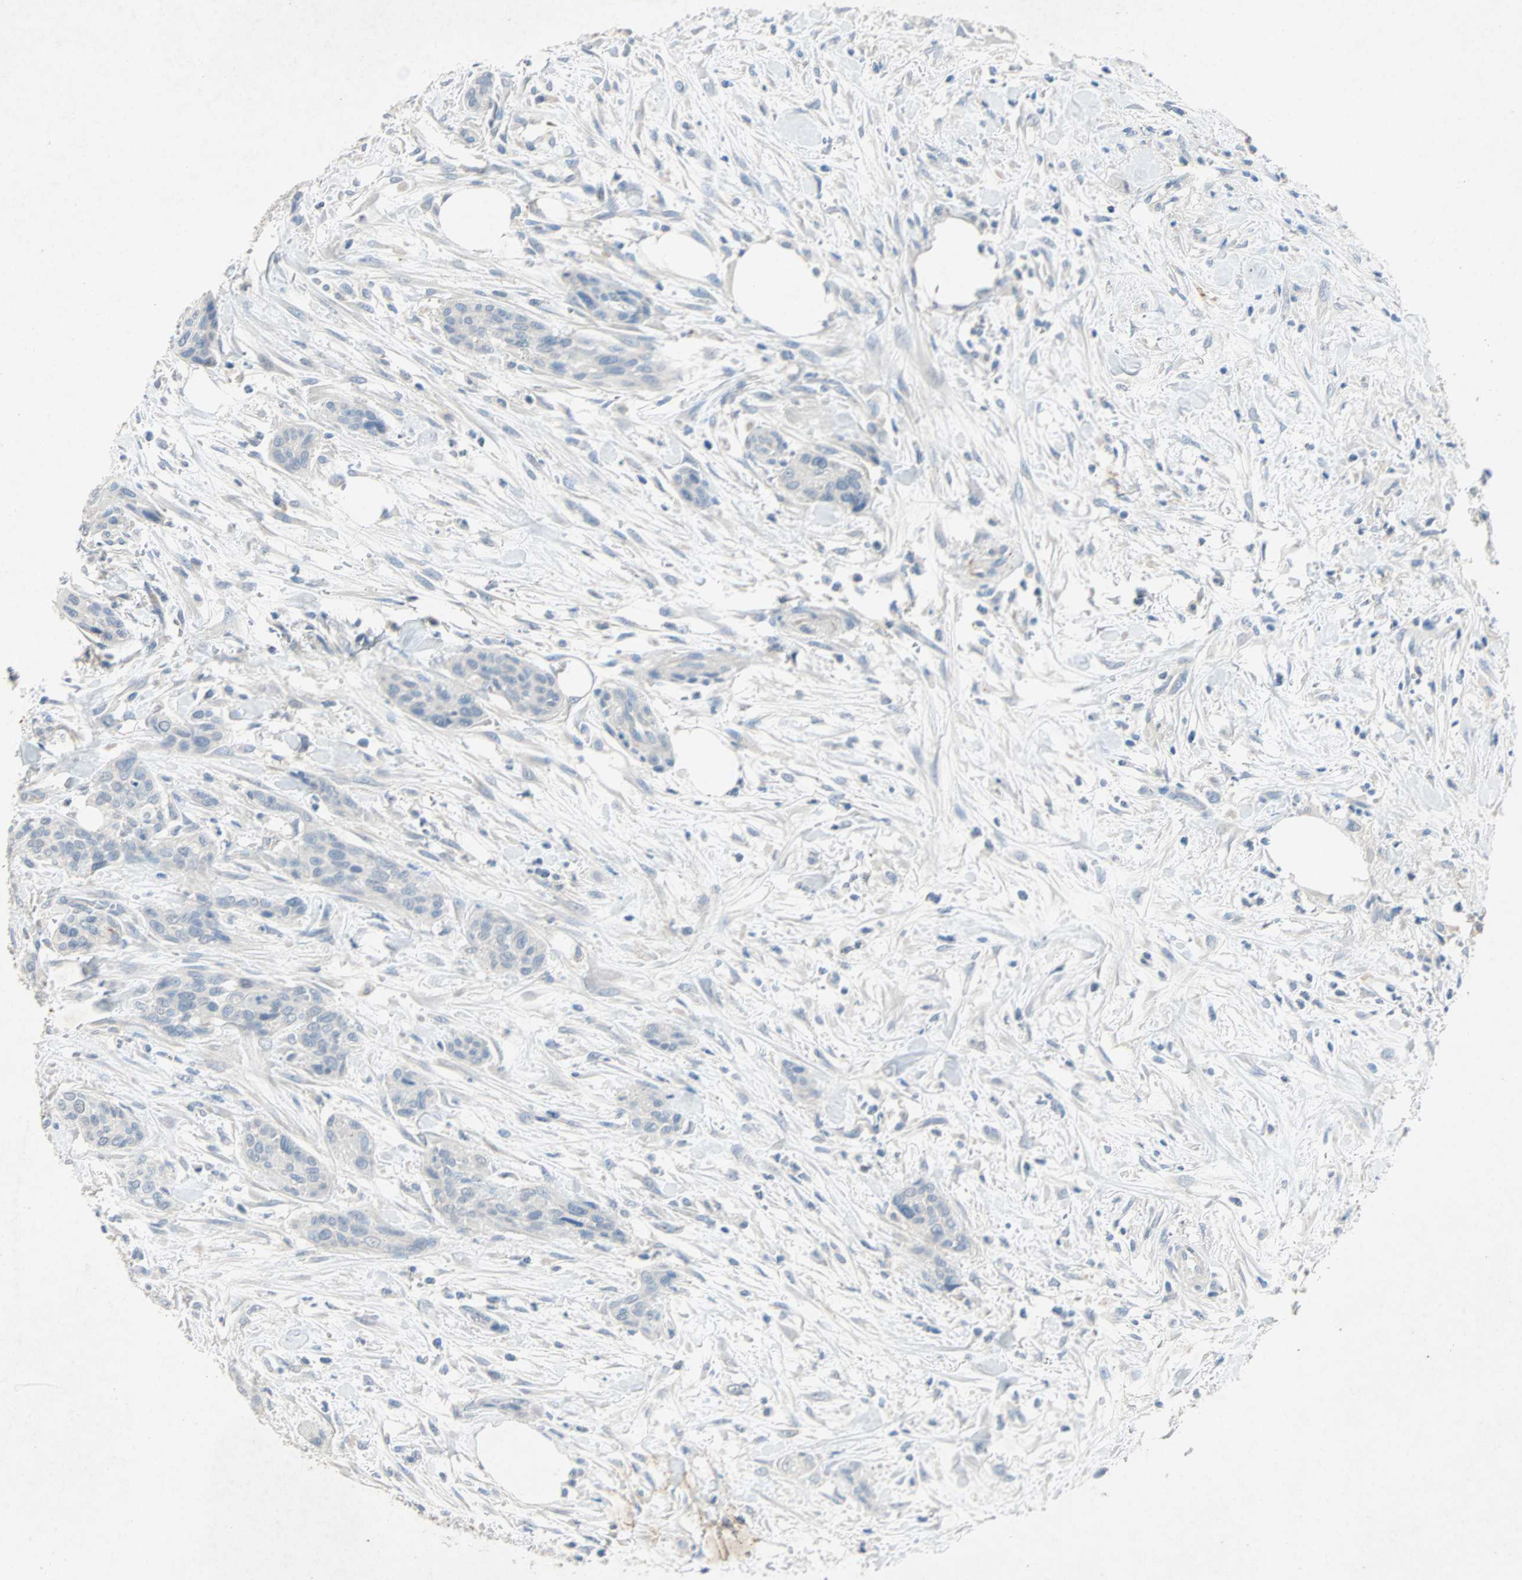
{"staining": {"intensity": "negative", "quantity": "none", "location": "none"}, "tissue": "urothelial cancer", "cell_type": "Tumor cells", "image_type": "cancer", "snomed": [{"axis": "morphology", "description": "Urothelial carcinoma, High grade"}, {"axis": "topography", "description": "Urinary bladder"}], "caption": "Immunohistochemical staining of urothelial cancer displays no significant expression in tumor cells.", "gene": "PCDHB2", "patient": {"sex": "male", "age": 35}}